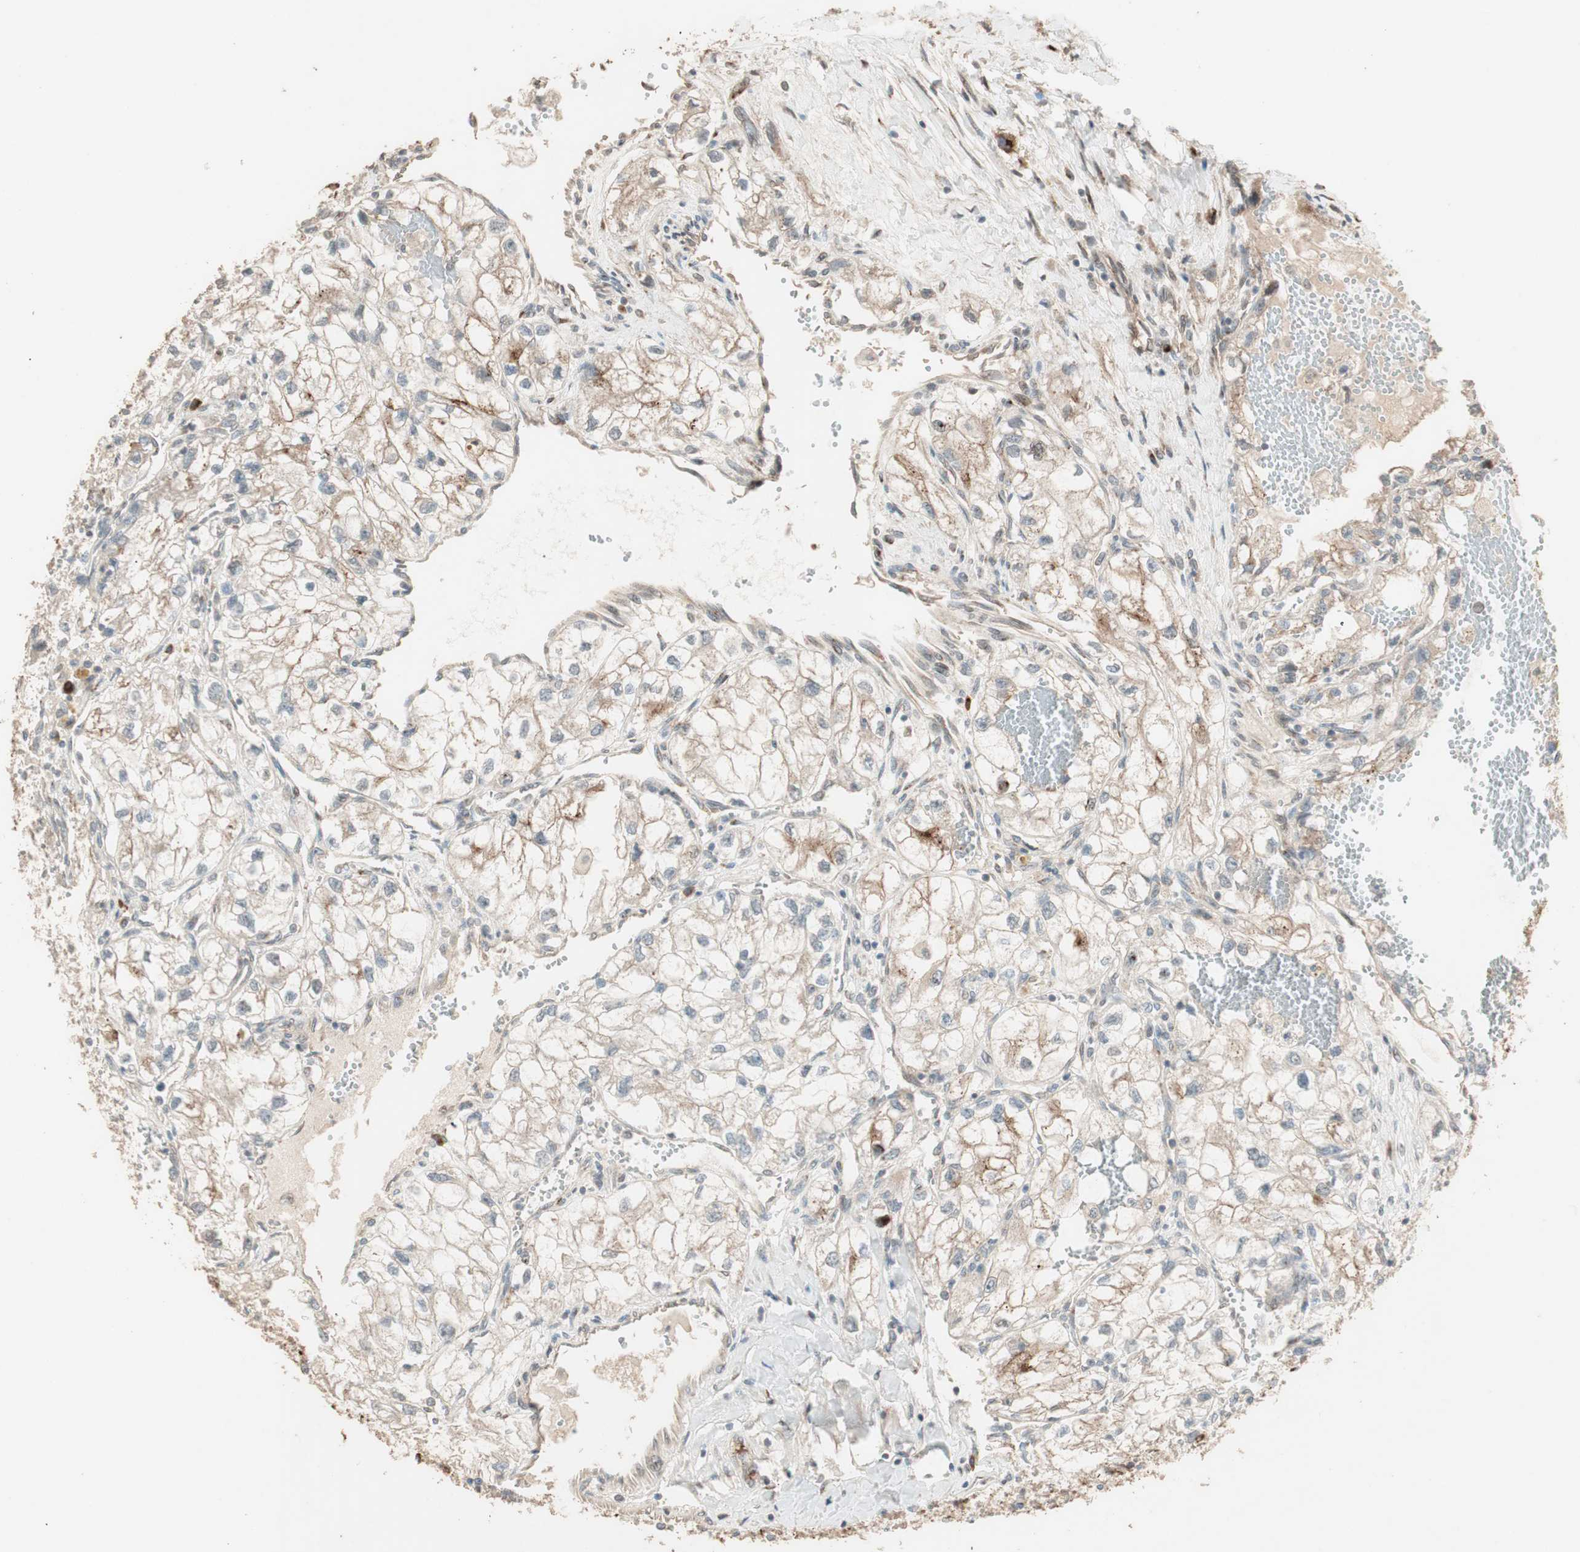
{"staining": {"intensity": "moderate", "quantity": ">75%", "location": "cytoplasmic/membranous"}, "tissue": "renal cancer", "cell_type": "Tumor cells", "image_type": "cancer", "snomed": [{"axis": "morphology", "description": "Adenocarcinoma, NOS"}, {"axis": "topography", "description": "Kidney"}], "caption": "Renal adenocarcinoma stained with a protein marker demonstrates moderate staining in tumor cells.", "gene": "RARRES1", "patient": {"sex": "female", "age": 70}}